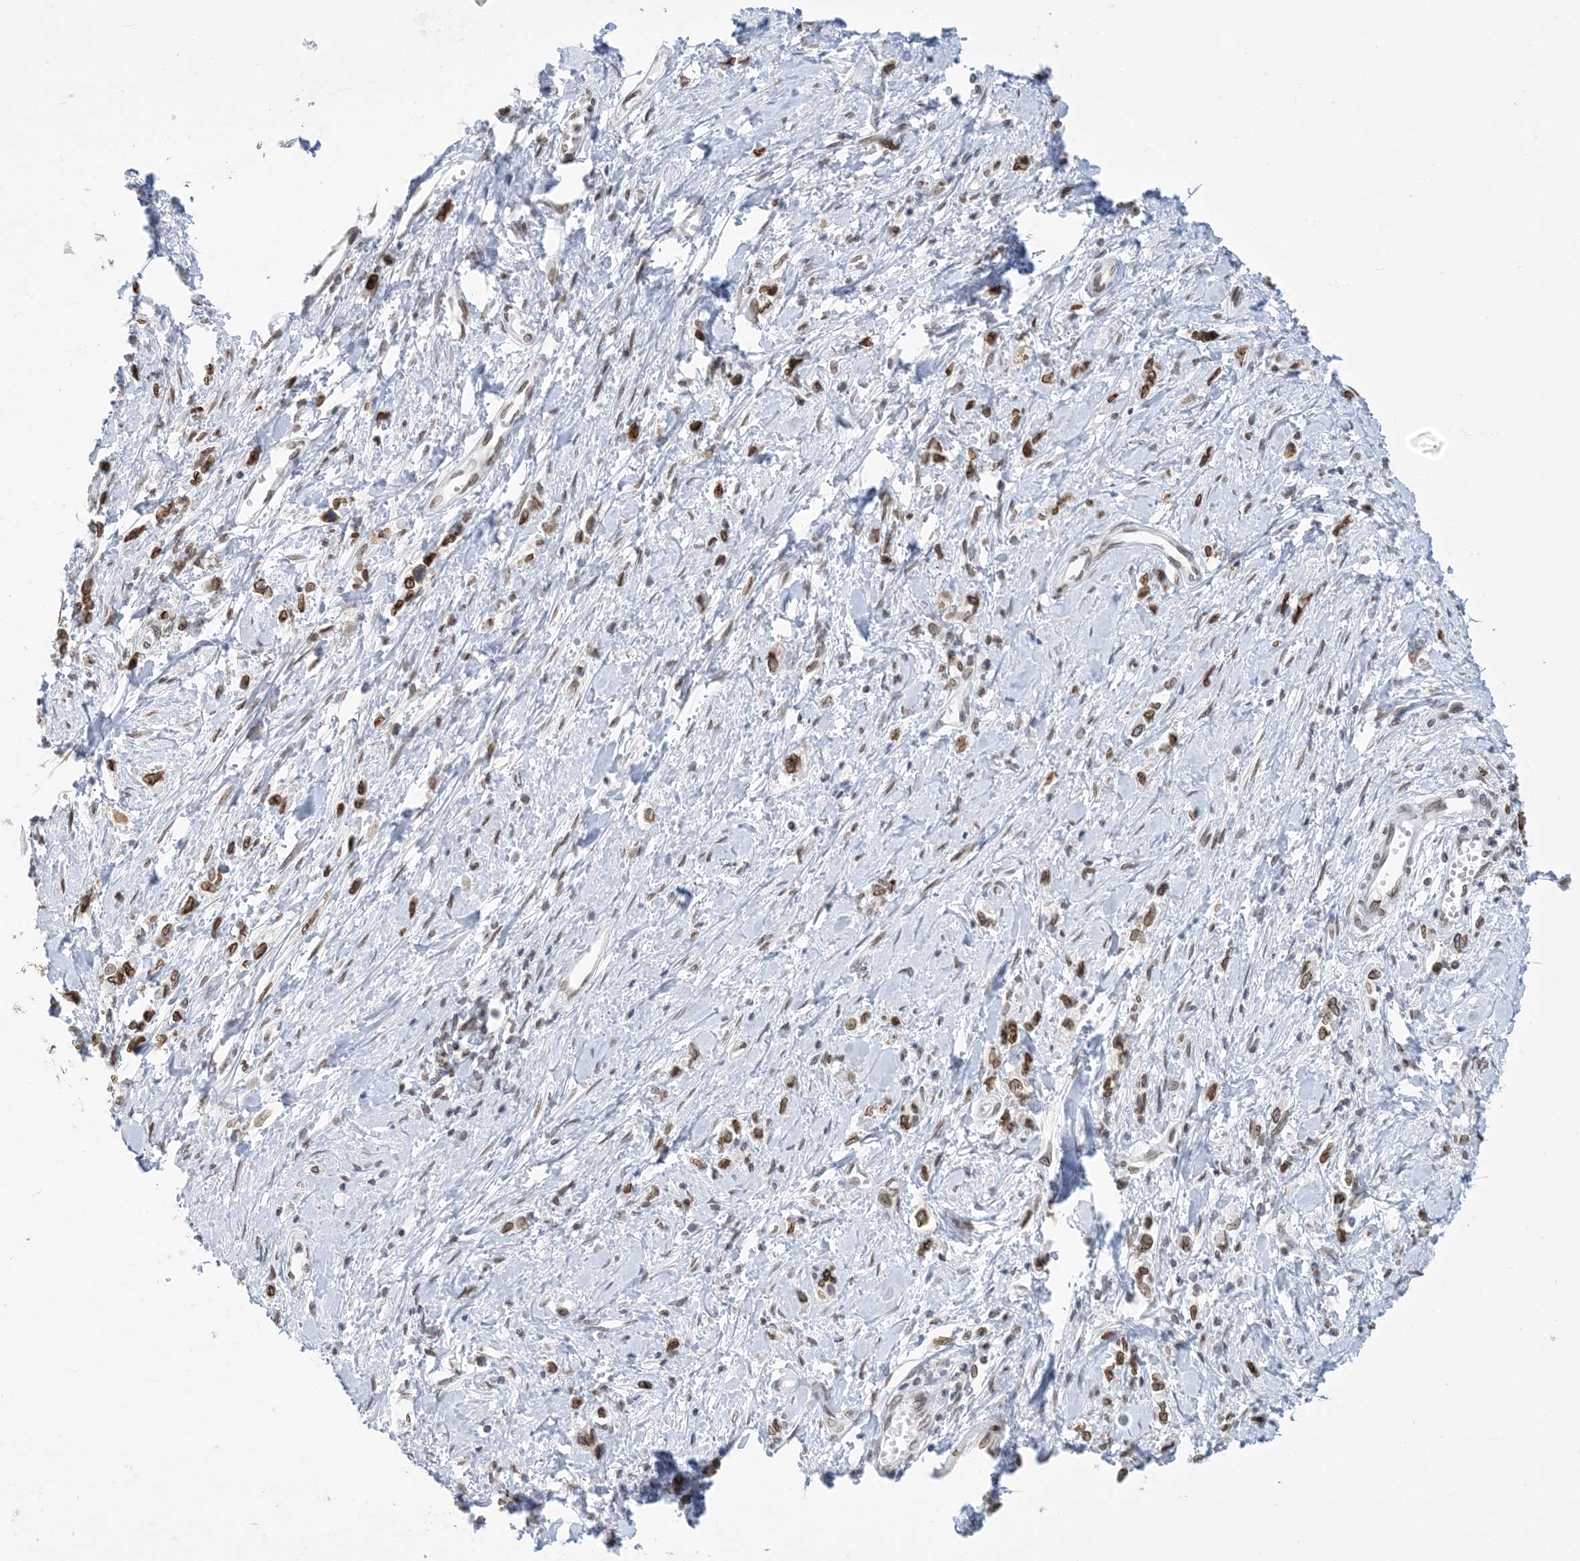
{"staining": {"intensity": "moderate", "quantity": ">75%", "location": "nuclear"}, "tissue": "stomach cancer", "cell_type": "Tumor cells", "image_type": "cancer", "snomed": [{"axis": "morphology", "description": "Adenocarcinoma, NOS"}, {"axis": "topography", "description": "Stomach"}], "caption": "An image showing moderate nuclear staining in about >75% of tumor cells in stomach cancer (adenocarcinoma), as visualized by brown immunohistochemical staining.", "gene": "PCYT1A", "patient": {"sex": "female", "age": 76}}